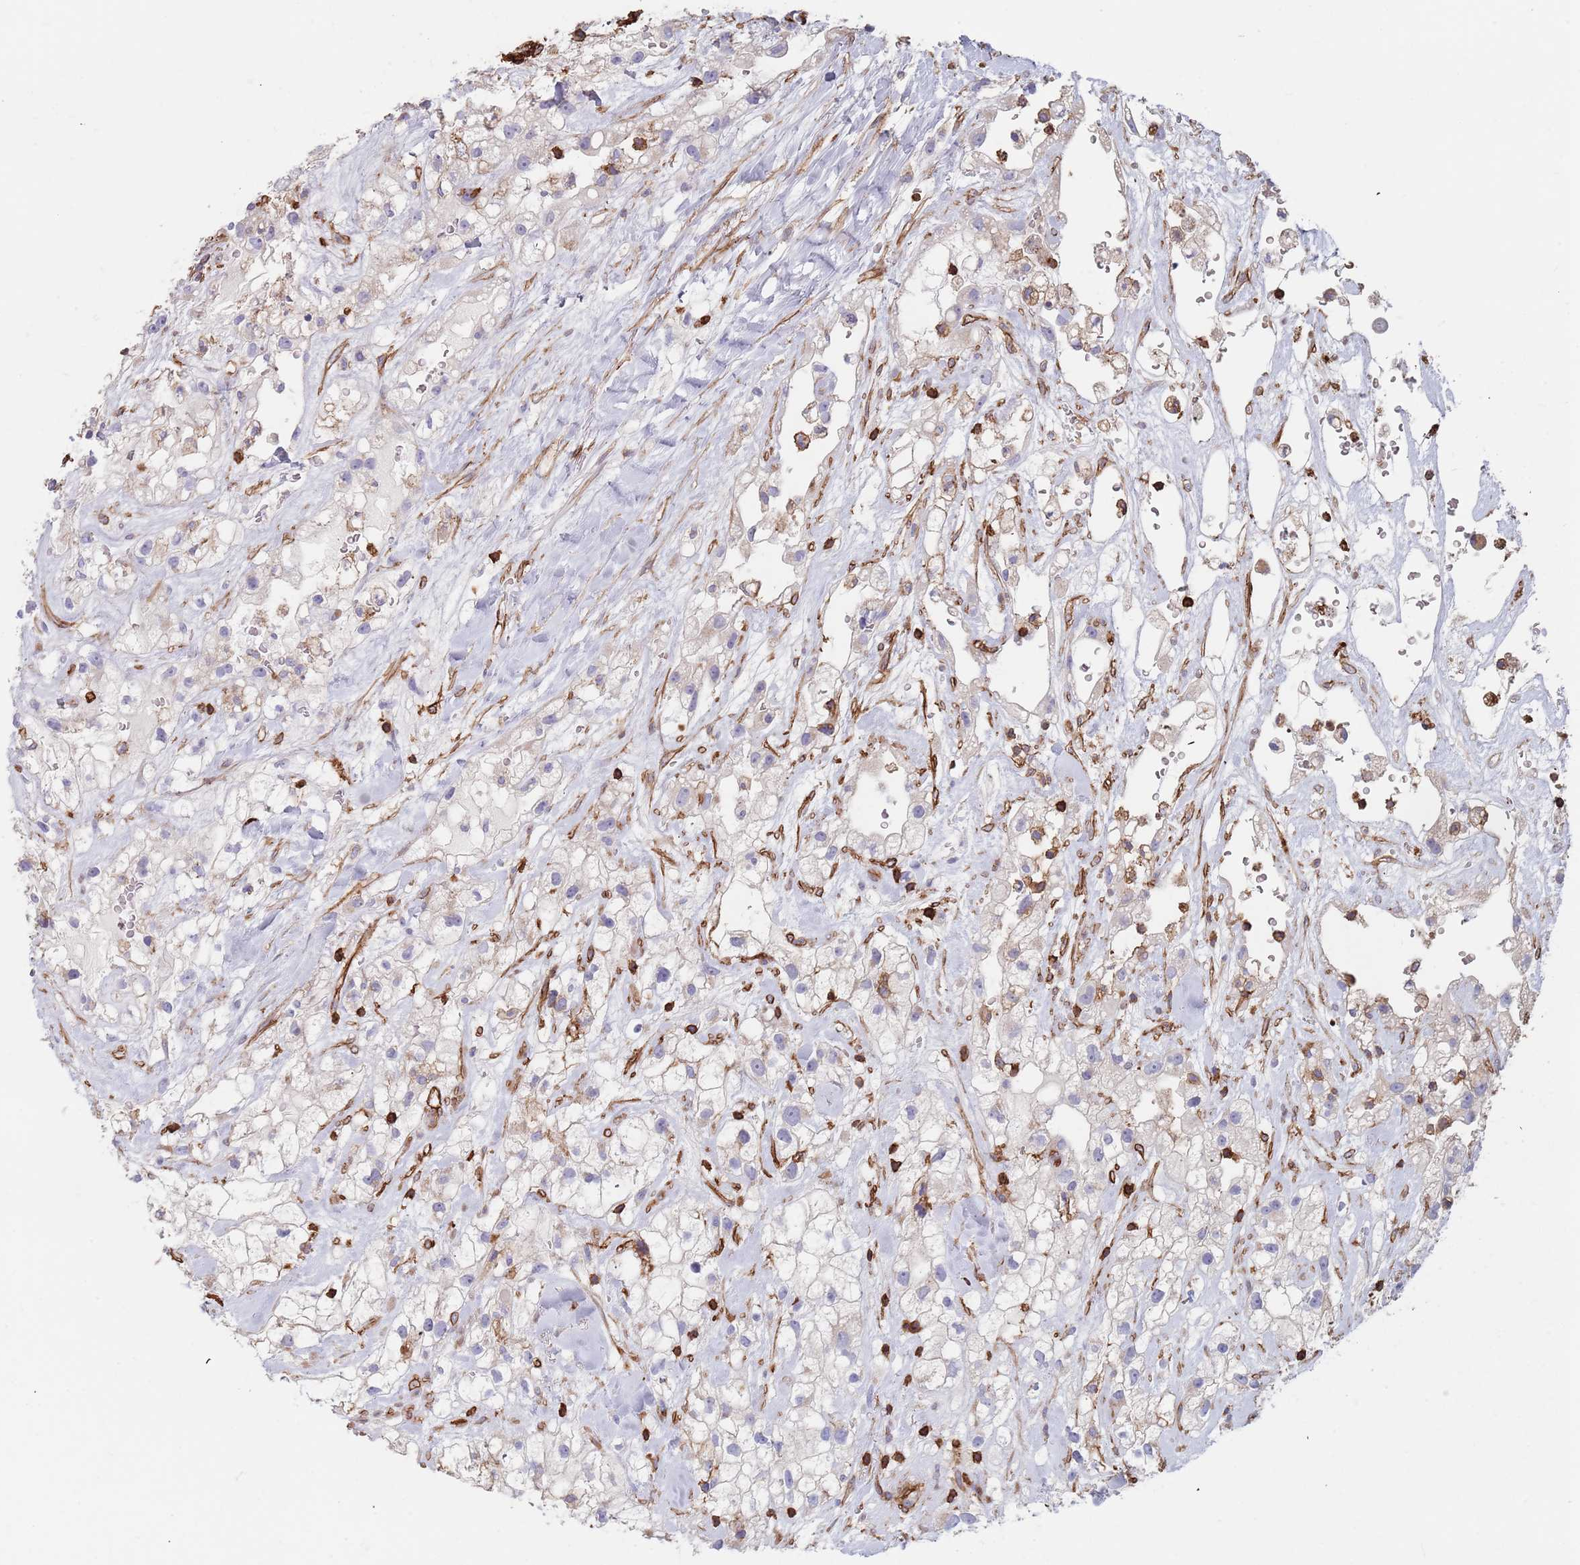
{"staining": {"intensity": "negative", "quantity": "none", "location": "none"}, "tissue": "renal cancer", "cell_type": "Tumor cells", "image_type": "cancer", "snomed": [{"axis": "morphology", "description": "Adenocarcinoma, NOS"}, {"axis": "topography", "description": "Kidney"}], "caption": "Immunohistochemical staining of human renal cancer (adenocarcinoma) displays no significant staining in tumor cells.", "gene": "RNF144A", "patient": {"sex": "male", "age": 59}}